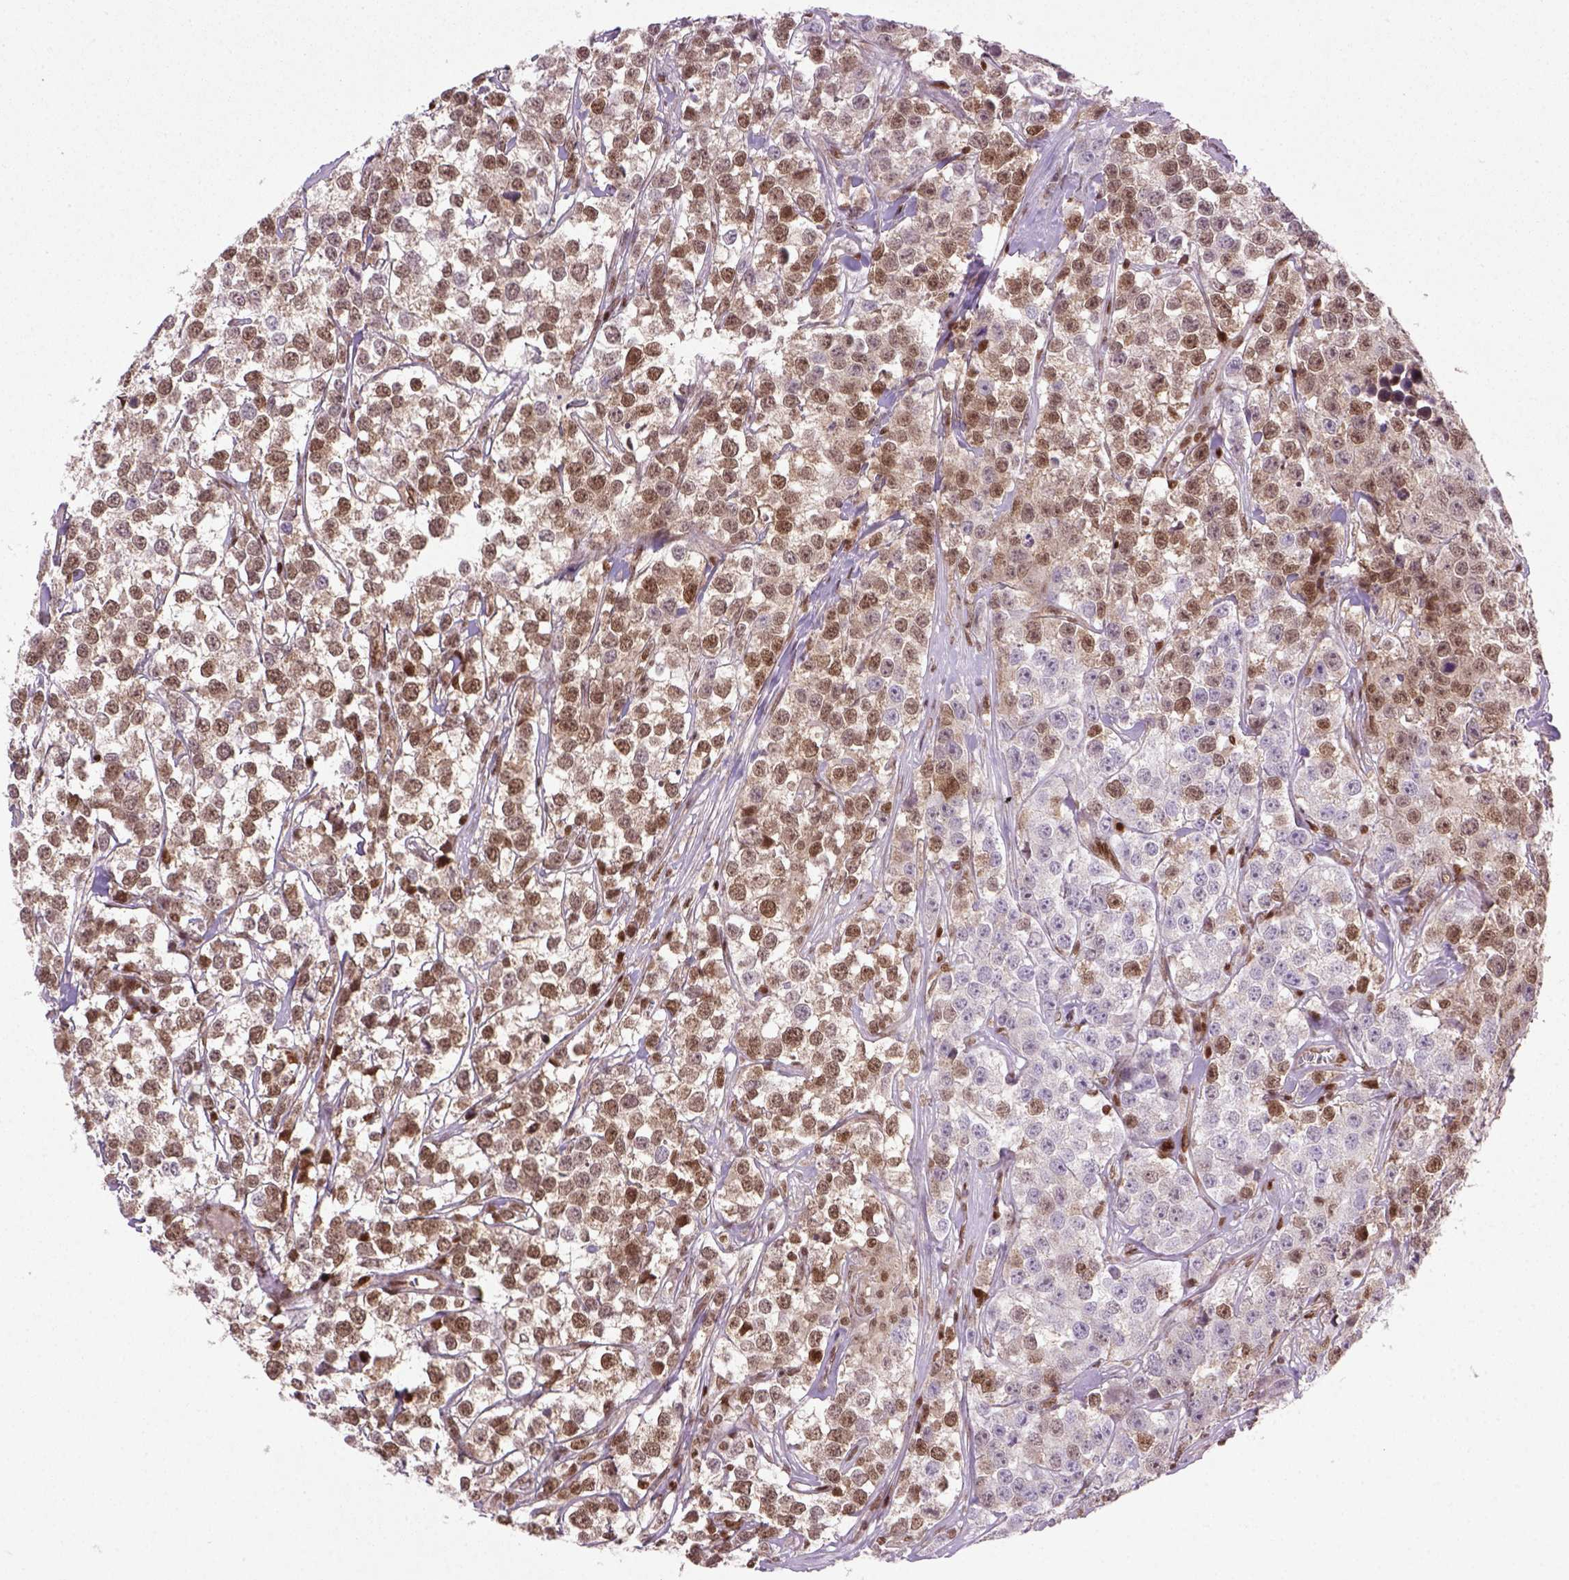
{"staining": {"intensity": "moderate", "quantity": ">75%", "location": "nuclear"}, "tissue": "testis cancer", "cell_type": "Tumor cells", "image_type": "cancer", "snomed": [{"axis": "morphology", "description": "Seminoma, NOS"}, {"axis": "topography", "description": "Testis"}], "caption": "A micrograph of human seminoma (testis) stained for a protein demonstrates moderate nuclear brown staining in tumor cells.", "gene": "MGMT", "patient": {"sex": "male", "age": 59}}